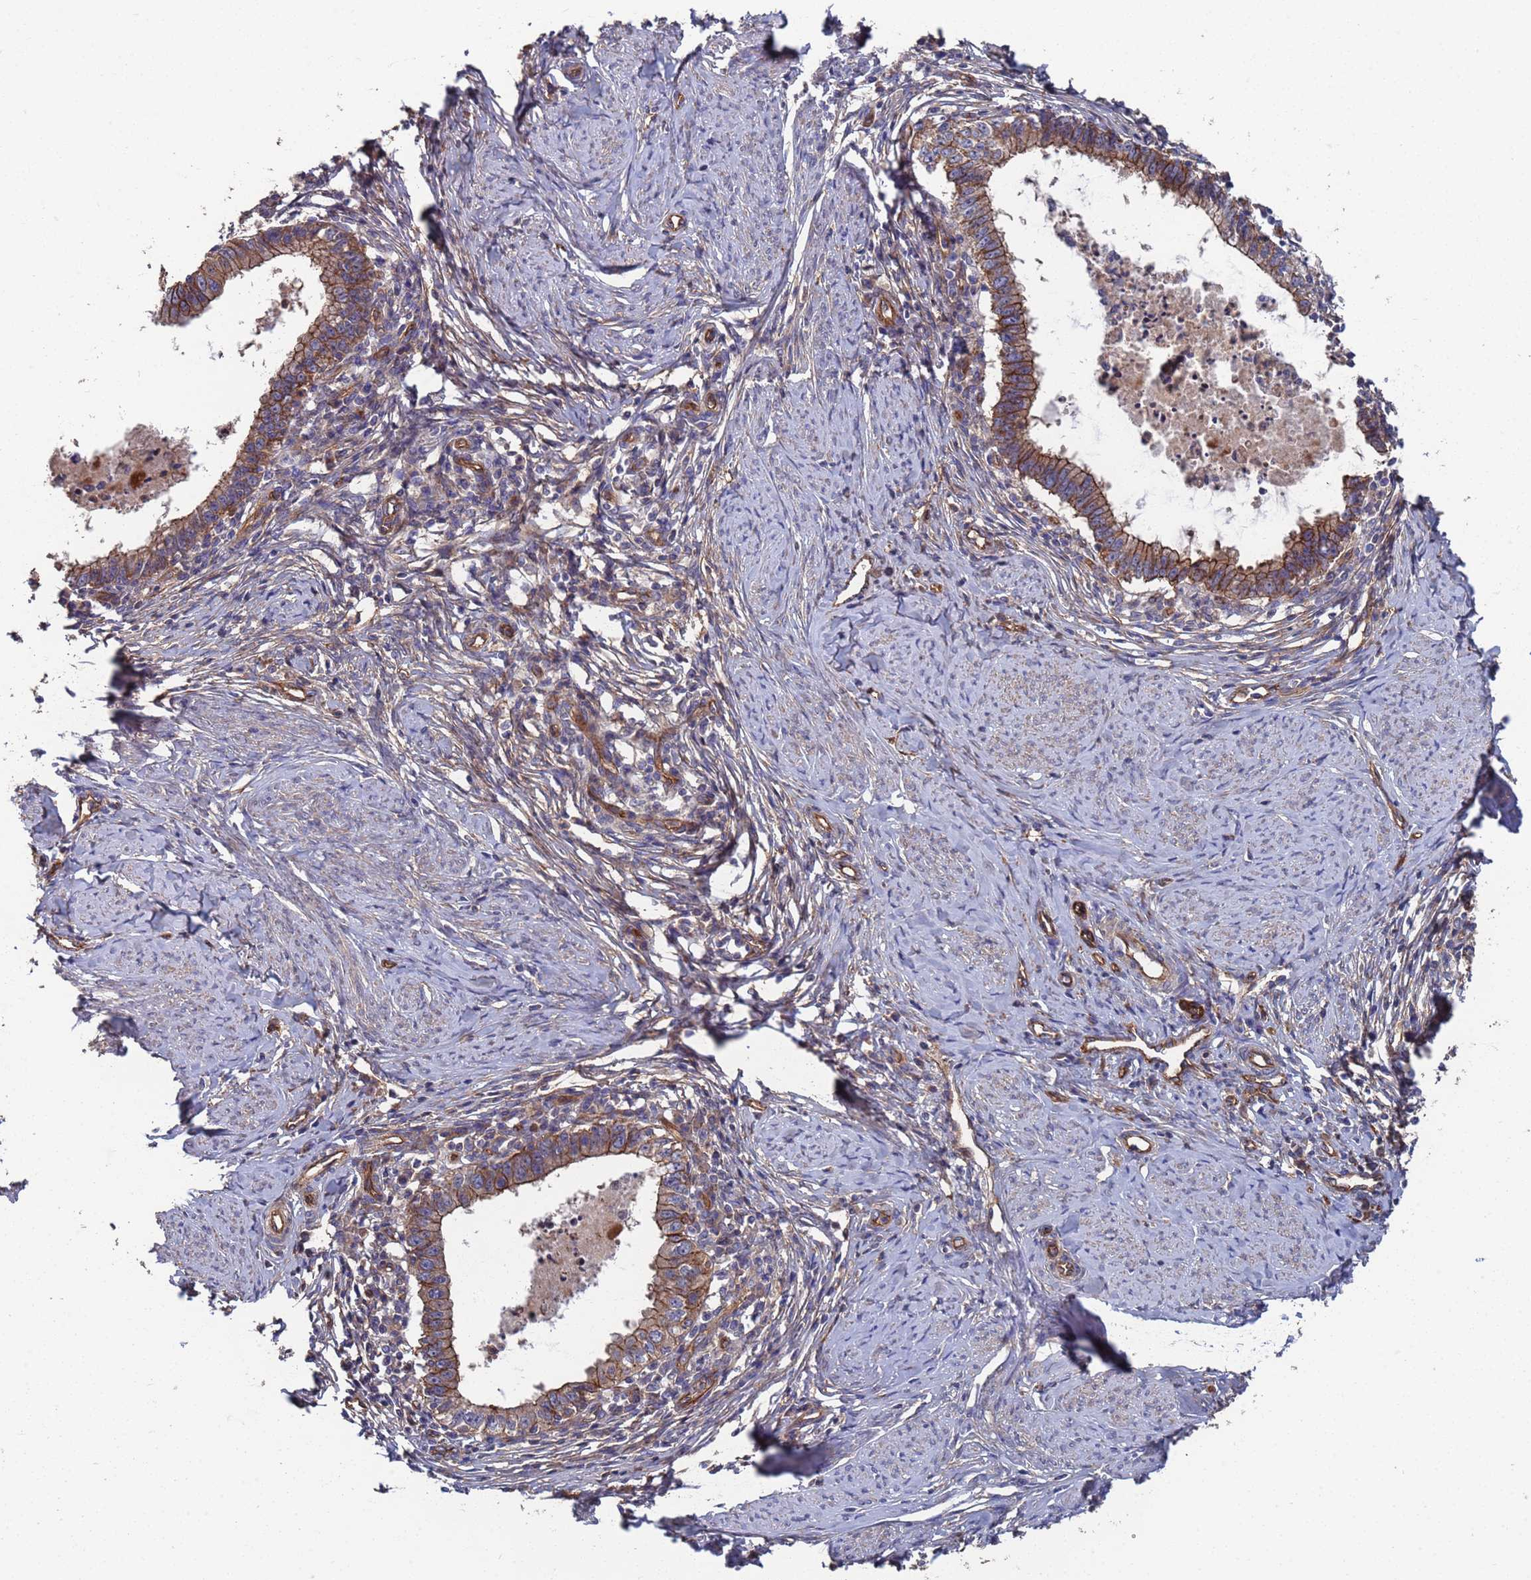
{"staining": {"intensity": "moderate", "quantity": ">75%", "location": "cytoplasmic/membranous"}, "tissue": "cervical cancer", "cell_type": "Tumor cells", "image_type": "cancer", "snomed": [{"axis": "morphology", "description": "Adenocarcinoma, NOS"}, {"axis": "topography", "description": "Cervix"}], "caption": "Immunohistochemical staining of cervical adenocarcinoma displays moderate cytoplasmic/membranous protein staining in about >75% of tumor cells. (Stains: DAB in brown, nuclei in blue, Microscopy: brightfield microscopy at high magnification).", "gene": "NDUFAF6", "patient": {"sex": "female", "age": 36}}